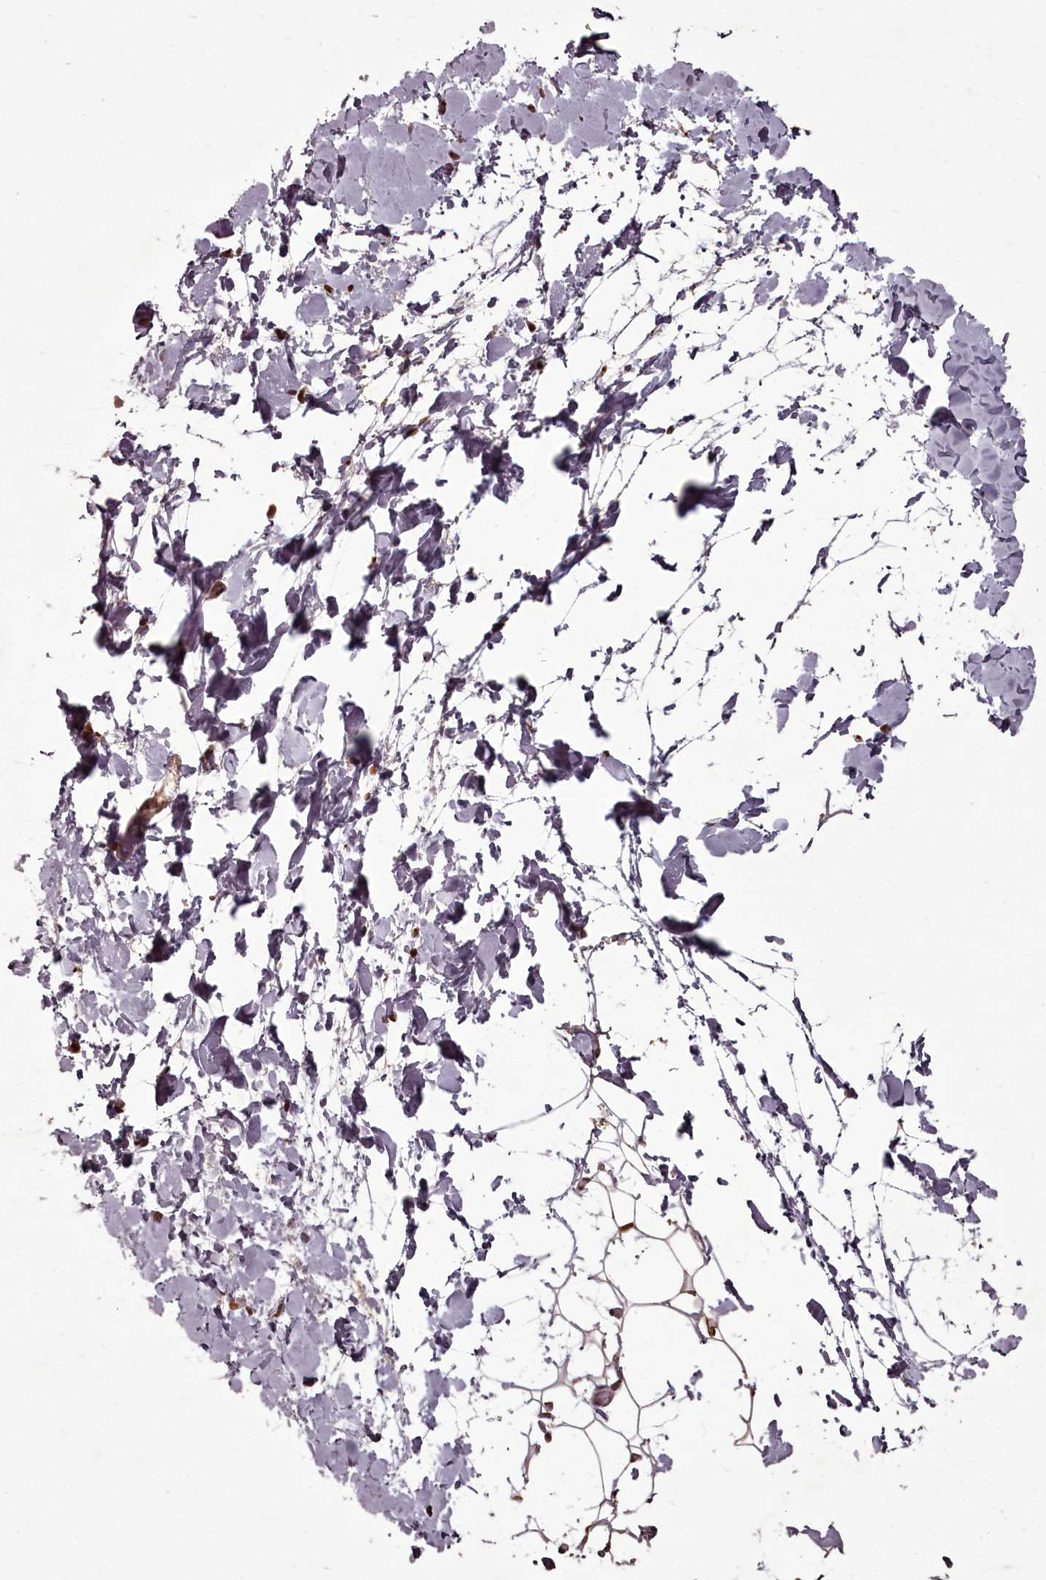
{"staining": {"intensity": "negative", "quantity": "none", "location": "none"}, "tissue": "adipose tissue", "cell_type": "Adipocytes", "image_type": "normal", "snomed": [{"axis": "morphology", "description": "Normal tissue, NOS"}, {"axis": "topography", "description": "Breast"}], "caption": "Adipocytes show no significant protein expression in unremarkable adipose tissue.", "gene": "CEP83", "patient": {"sex": "female", "age": 26}}